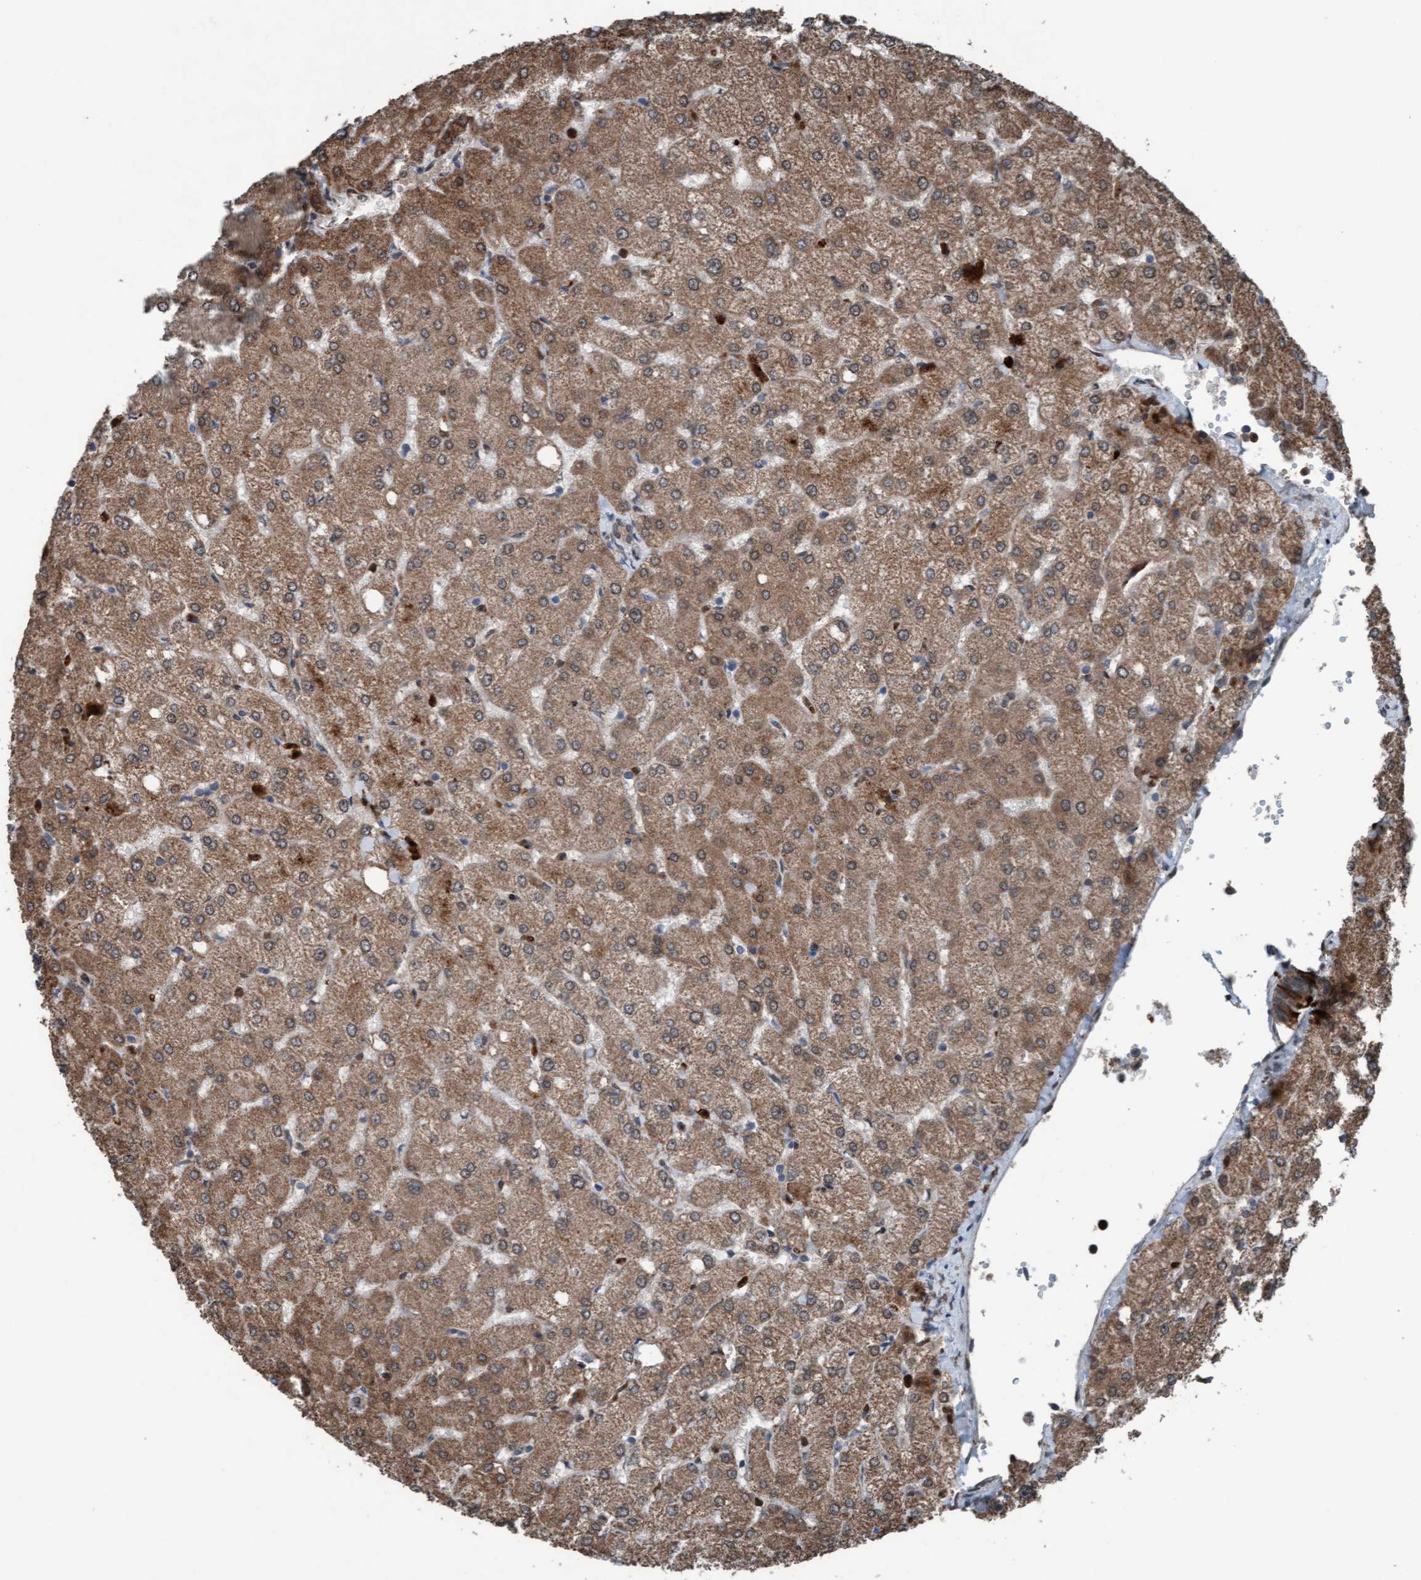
{"staining": {"intensity": "weak", "quantity": "25%-75%", "location": "cytoplasmic/membranous"}, "tissue": "liver", "cell_type": "Cholangiocytes", "image_type": "normal", "snomed": [{"axis": "morphology", "description": "Normal tissue, NOS"}, {"axis": "topography", "description": "Liver"}], "caption": "A histopathology image of liver stained for a protein exhibits weak cytoplasmic/membranous brown staining in cholangiocytes. (DAB = brown stain, brightfield microscopy at high magnification).", "gene": "PLXNB2", "patient": {"sex": "female", "age": 54}}